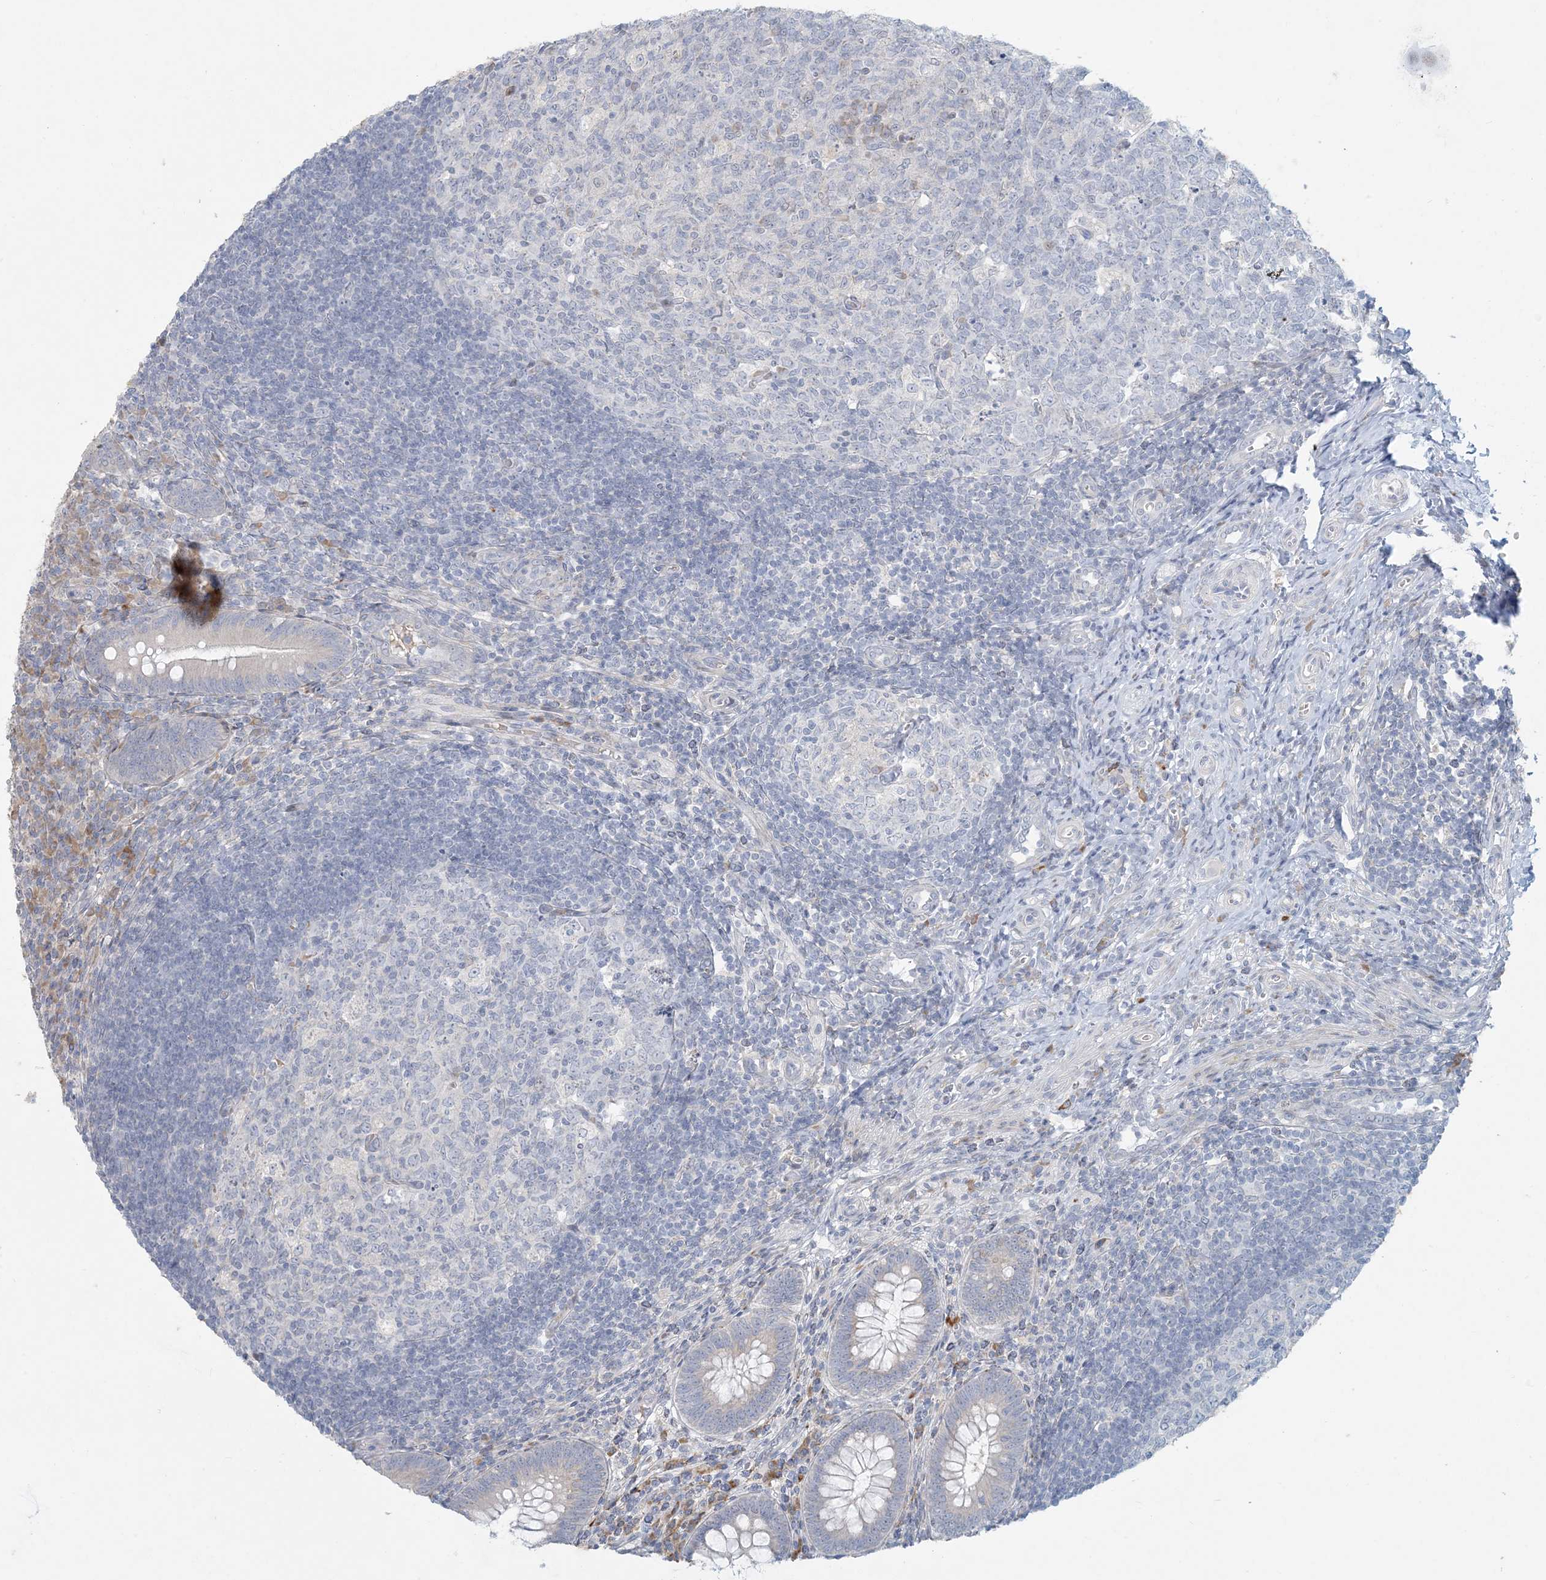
{"staining": {"intensity": "negative", "quantity": "none", "location": "none"}, "tissue": "appendix", "cell_type": "Glandular cells", "image_type": "normal", "snomed": [{"axis": "morphology", "description": "Normal tissue, NOS"}, {"axis": "topography", "description": "Appendix"}], "caption": "This photomicrograph is of benign appendix stained with IHC to label a protein in brown with the nuclei are counter-stained blue. There is no expression in glandular cells.", "gene": "ZNF385D", "patient": {"sex": "male", "age": 14}}